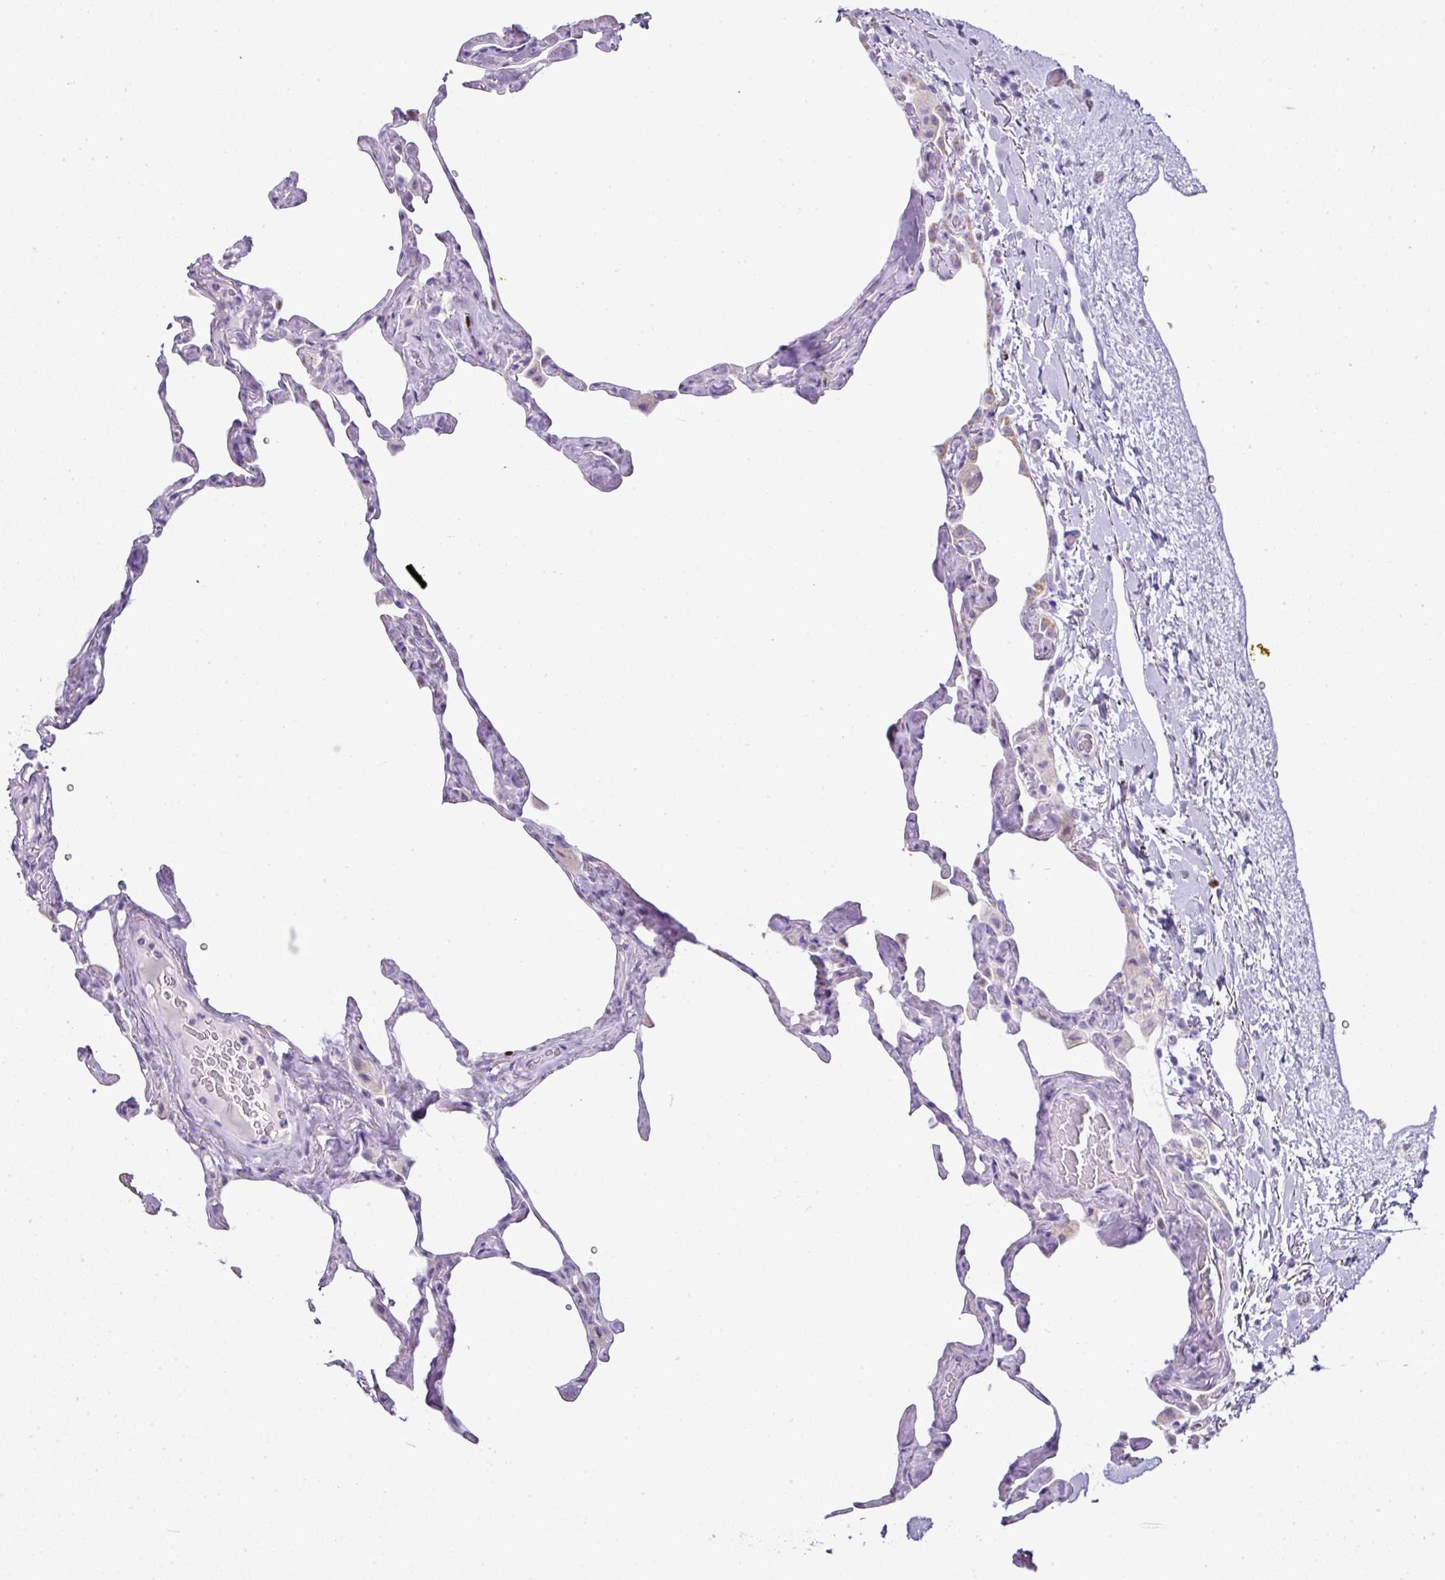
{"staining": {"intensity": "negative", "quantity": "none", "location": "none"}, "tissue": "lung", "cell_type": "Alveolar cells", "image_type": "normal", "snomed": [{"axis": "morphology", "description": "Normal tissue, NOS"}, {"axis": "topography", "description": "Lung"}], "caption": "DAB immunohistochemical staining of unremarkable lung demonstrates no significant expression in alveolar cells. The staining is performed using DAB brown chromogen with nuclei counter-stained in using hematoxylin.", "gene": "BCL11A", "patient": {"sex": "male", "age": 65}}